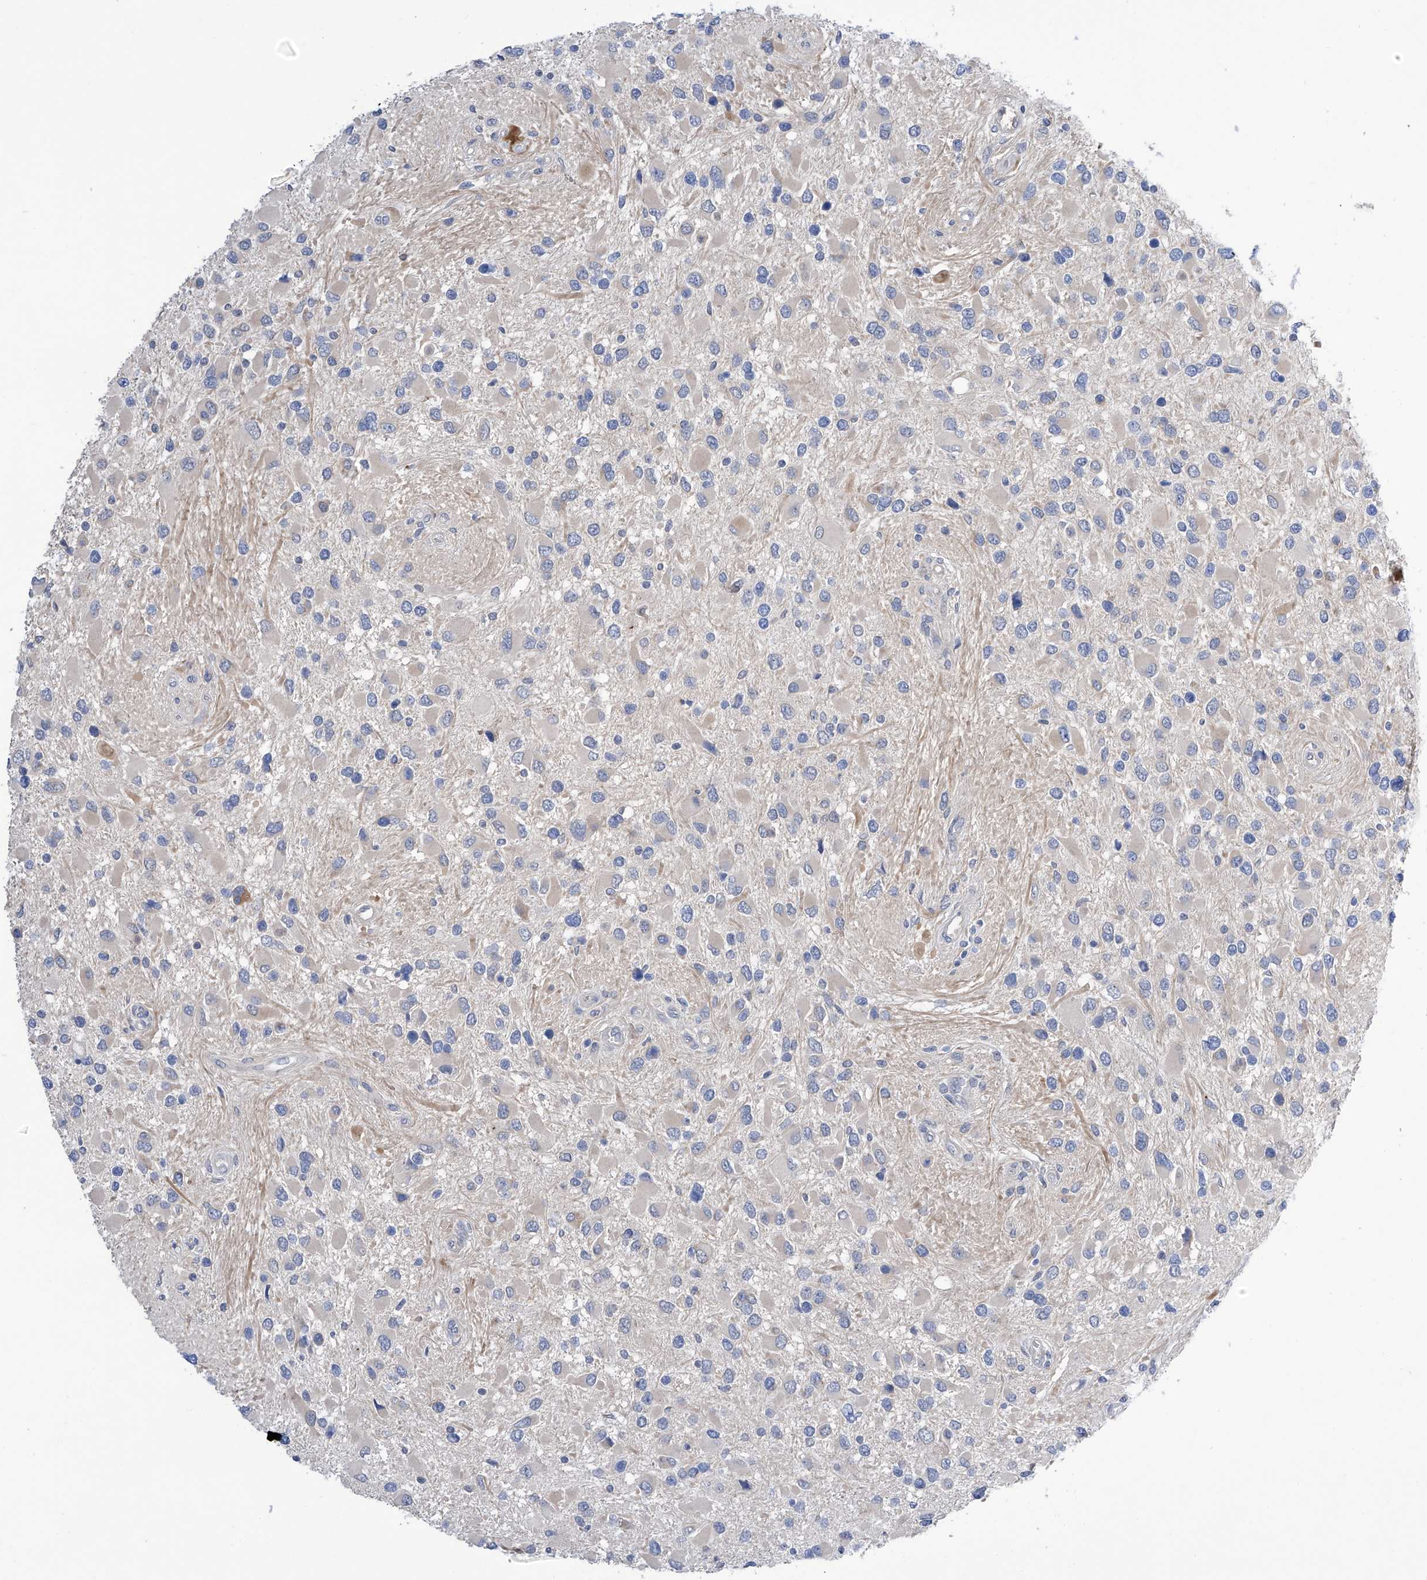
{"staining": {"intensity": "negative", "quantity": "none", "location": "none"}, "tissue": "glioma", "cell_type": "Tumor cells", "image_type": "cancer", "snomed": [{"axis": "morphology", "description": "Glioma, malignant, High grade"}, {"axis": "topography", "description": "Brain"}], "caption": "Histopathology image shows no significant protein expression in tumor cells of malignant high-grade glioma. (Stains: DAB (3,3'-diaminobenzidine) immunohistochemistry (IHC) with hematoxylin counter stain, Microscopy: brightfield microscopy at high magnification).", "gene": "PGM3", "patient": {"sex": "male", "age": 53}}